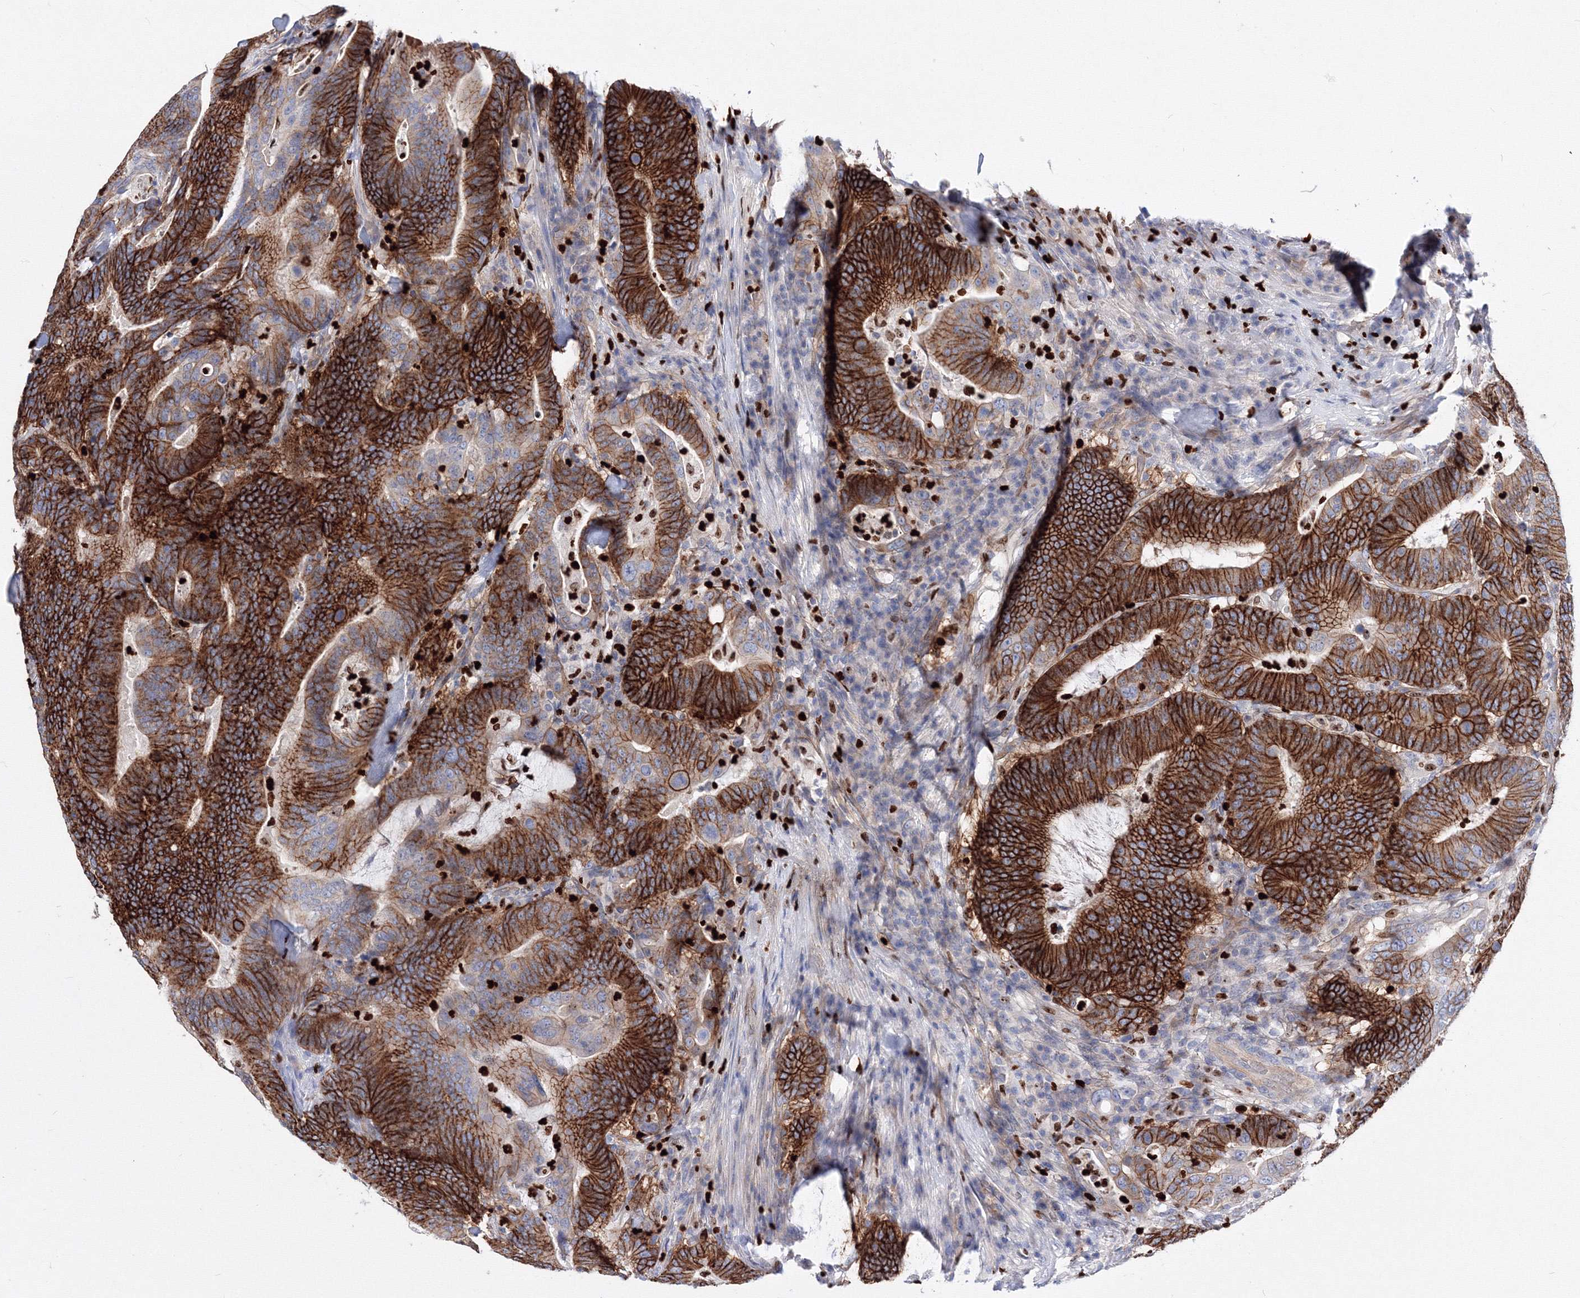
{"staining": {"intensity": "strong", "quantity": ">75%", "location": "cytoplasmic/membranous"}, "tissue": "colorectal cancer", "cell_type": "Tumor cells", "image_type": "cancer", "snomed": [{"axis": "morphology", "description": "Adenocarcinoma, NOS"}, {"axis": "topography", "description": "Colon"}], "caption": "DAB (3,3'-diaminobenzidine) immunohistochemical staining of colorectal cancer (adenocarcinoma) shows strong cytoplasmic/membranous protein expression in approximately >75% of tumor cells.", "gene": "C11orf52", "patient": {"sex": "female", "age": 66}}